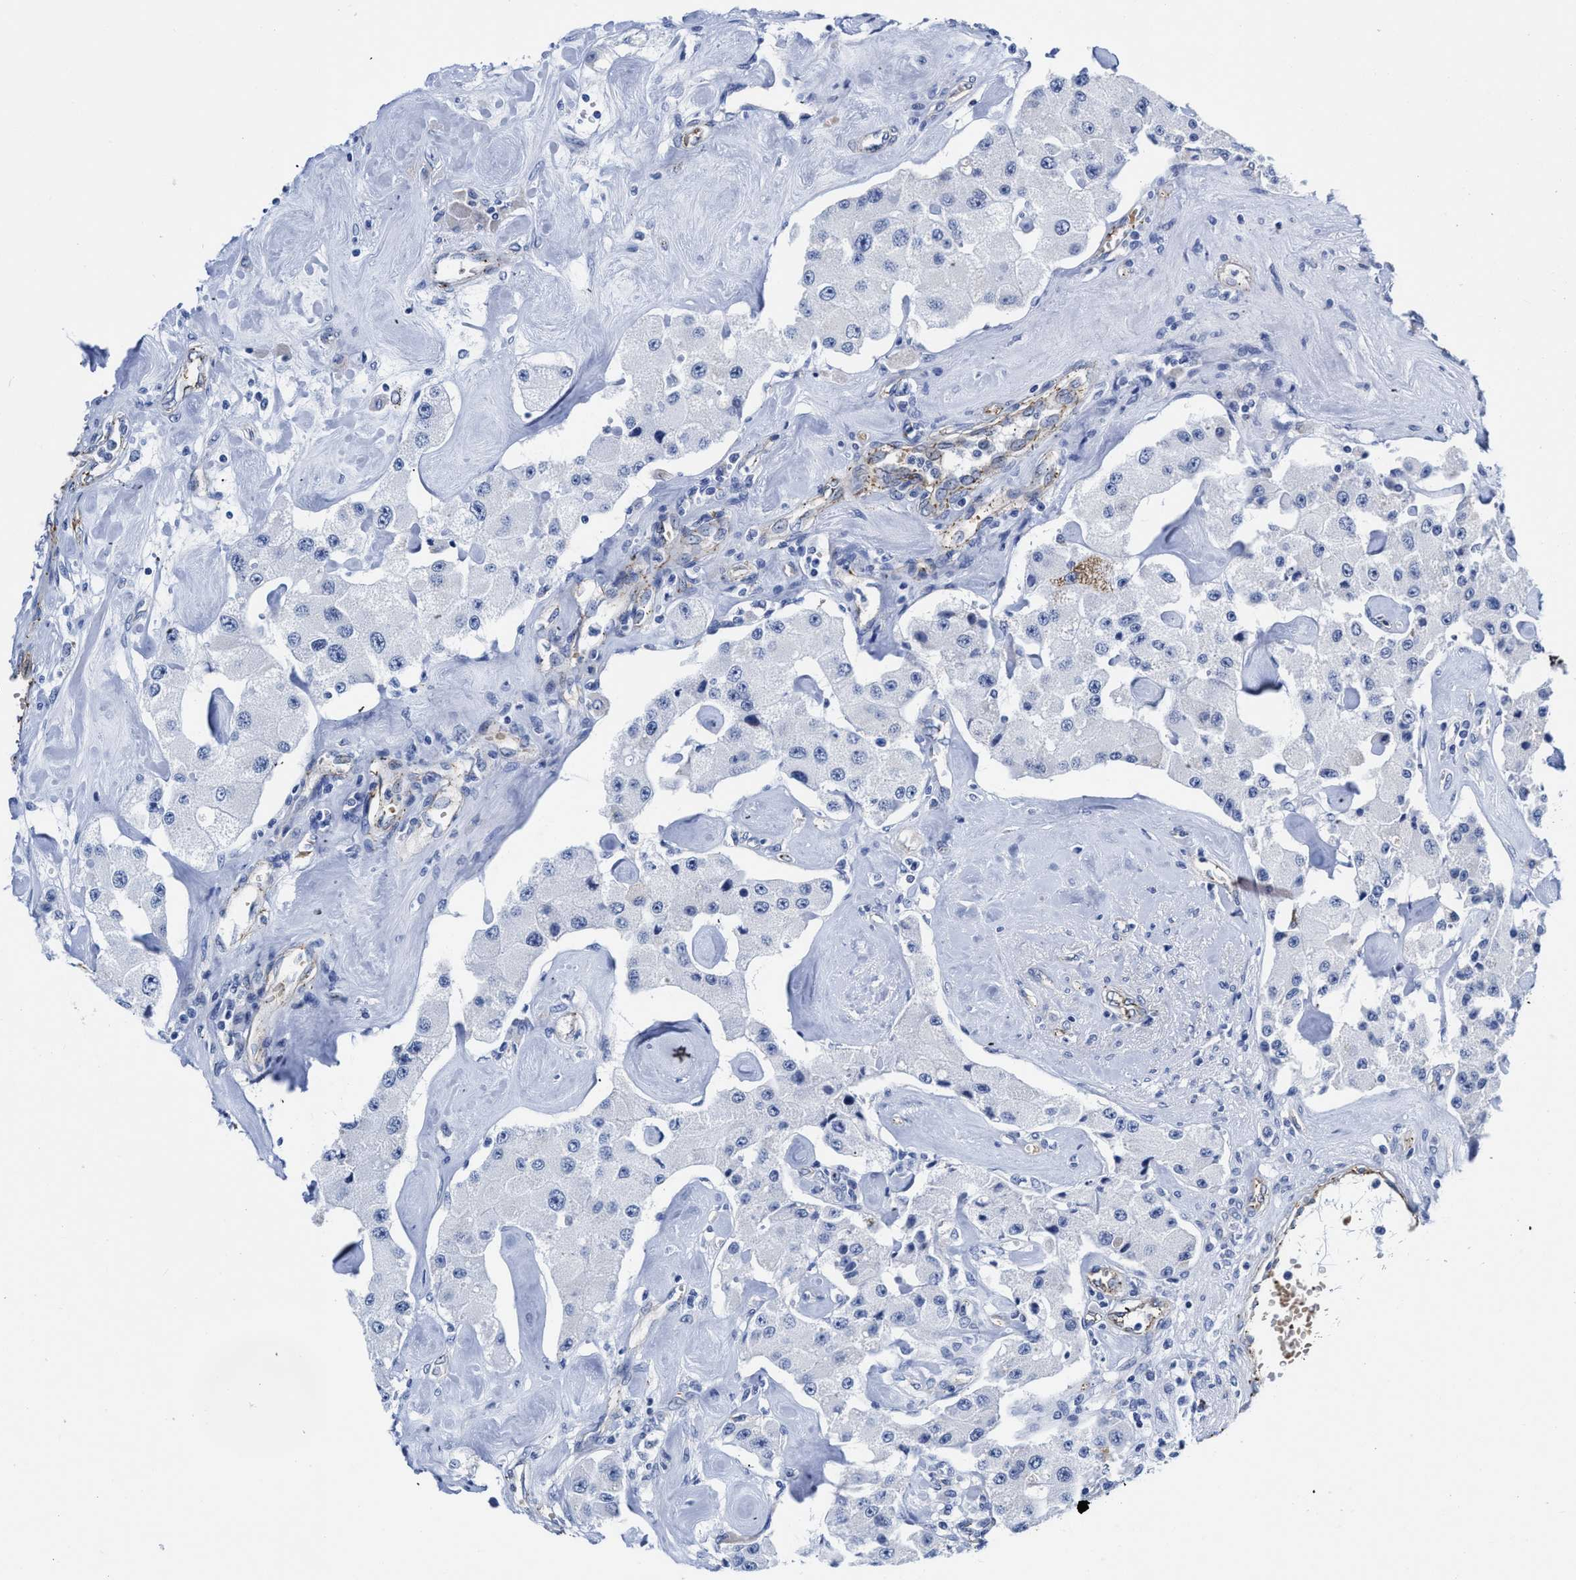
{"staining": {"intensity": "negative", "quantity": "none", "location": "none"}, "tissue": "carcinoid", "cell_type": "Tumor cells", "image_type": "cancer", "snomed": [{"axis": "morphology", "description": "Carcinoid, malignant, NOS"}, {"axis": "topography", "description": "Pancreas"}], "caption": "Immunohistochemical staining of human carcinoid (malignant) shows no significant staining in tumor cells.", "gene": "KCNMB3", "patient": {"sex": "male", "age": 41}}